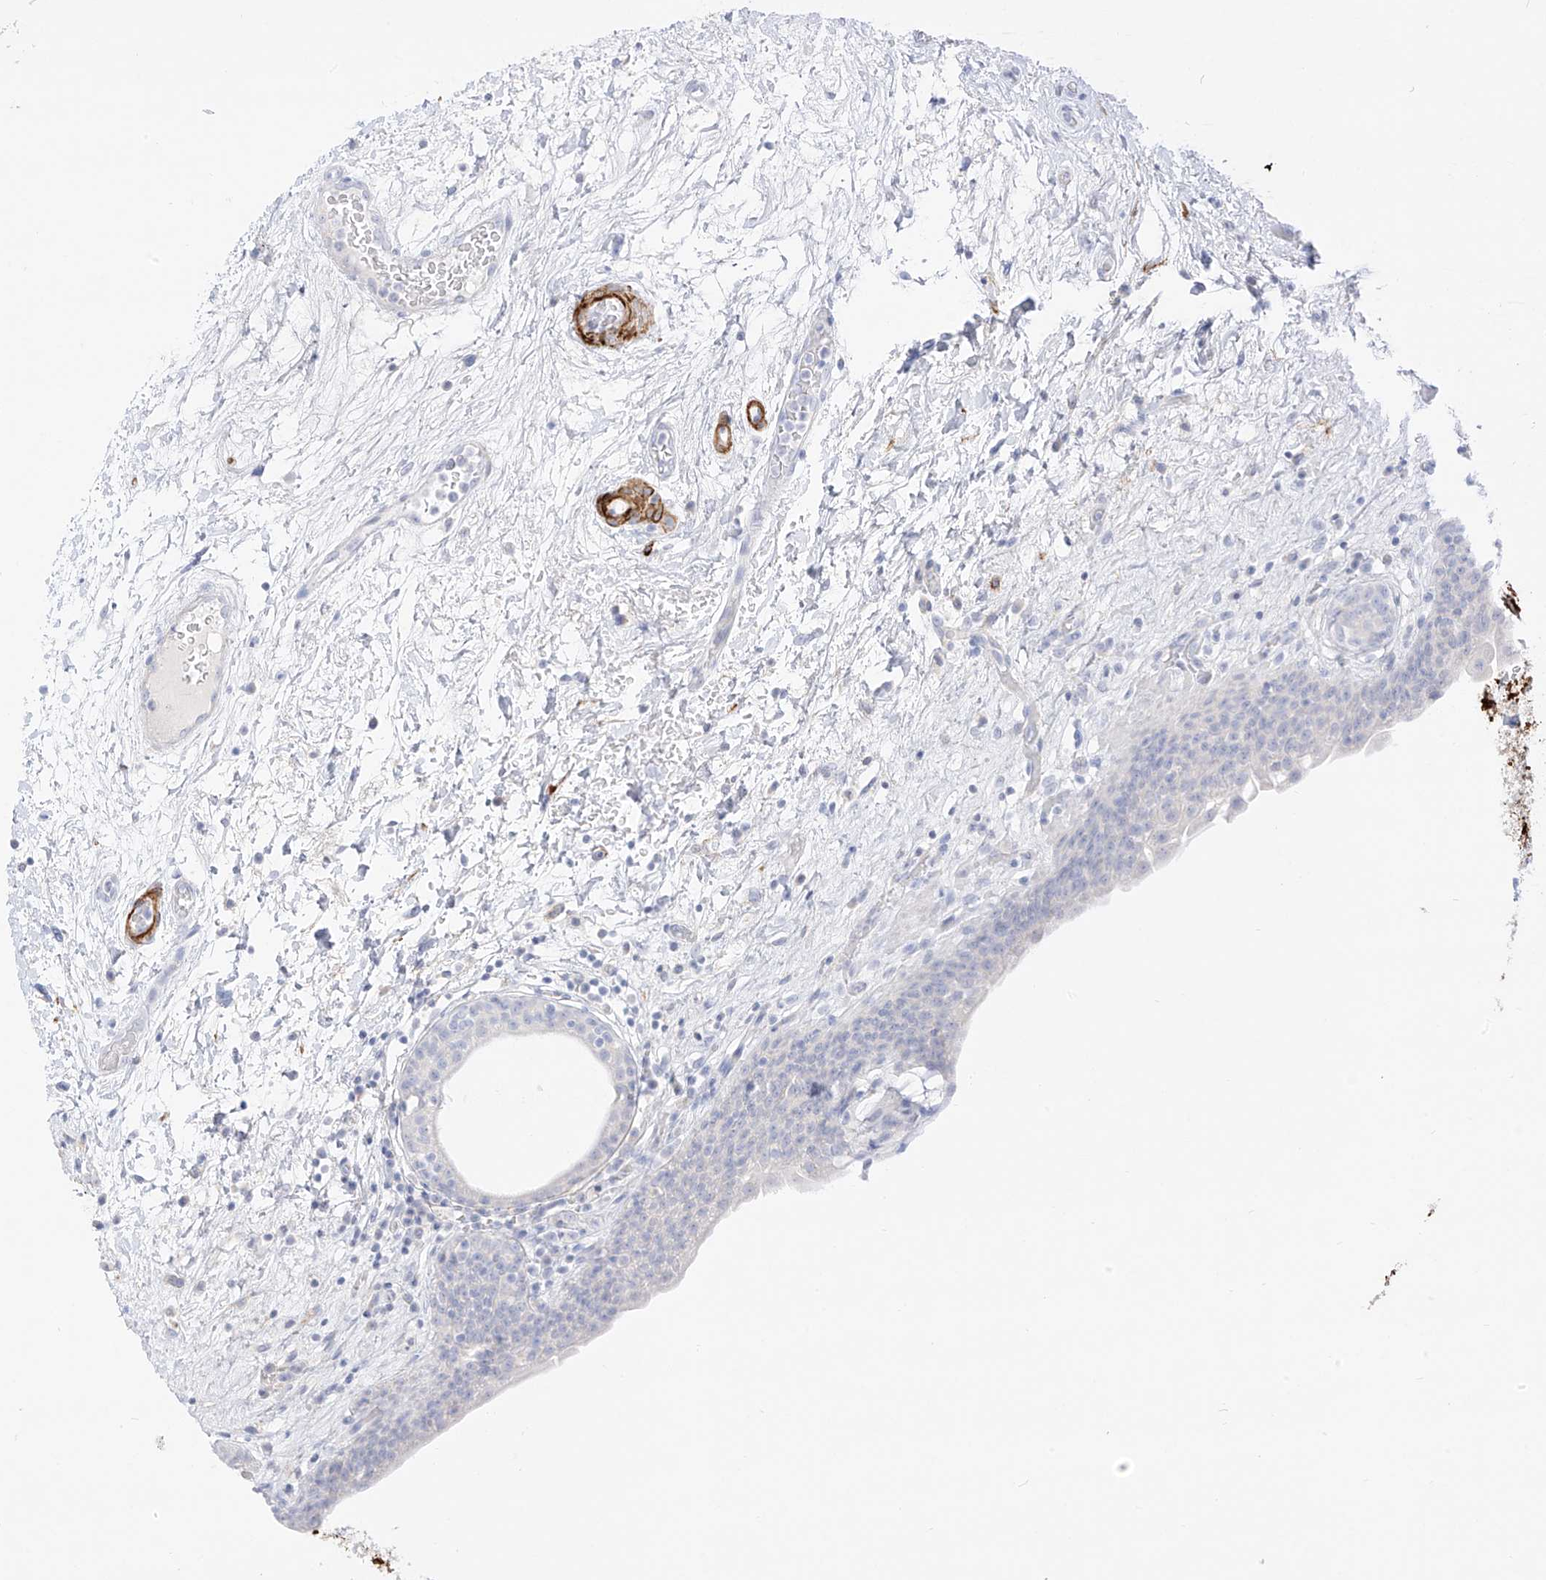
{"staining": {"intensity": "negative", "quantity": "none", "location": "none"}, "tissue": "urinary bladder", "cell_type": "Urothelial cells", "image_type": "normal", "snomed": [{"axis": "morphology", "description": "Normal tissue, NOS"}, {"axis": "topography", "description": "Urinary bladder"}], "caption": "Immunohistochemistry (IHC) image of normal urinary bladder: urinary bladder stained with DAB (3,3'-diaminobenzidine) reveals no significant protein positivity in urothelial cells. (Brightfield microscopy of DAB (3,3'-diaminobenzidine) immunohistochemistry (IHC) at high magnification).", "gene": "ST3GAL5", "patient": {"sex": "male", "age": 83}}